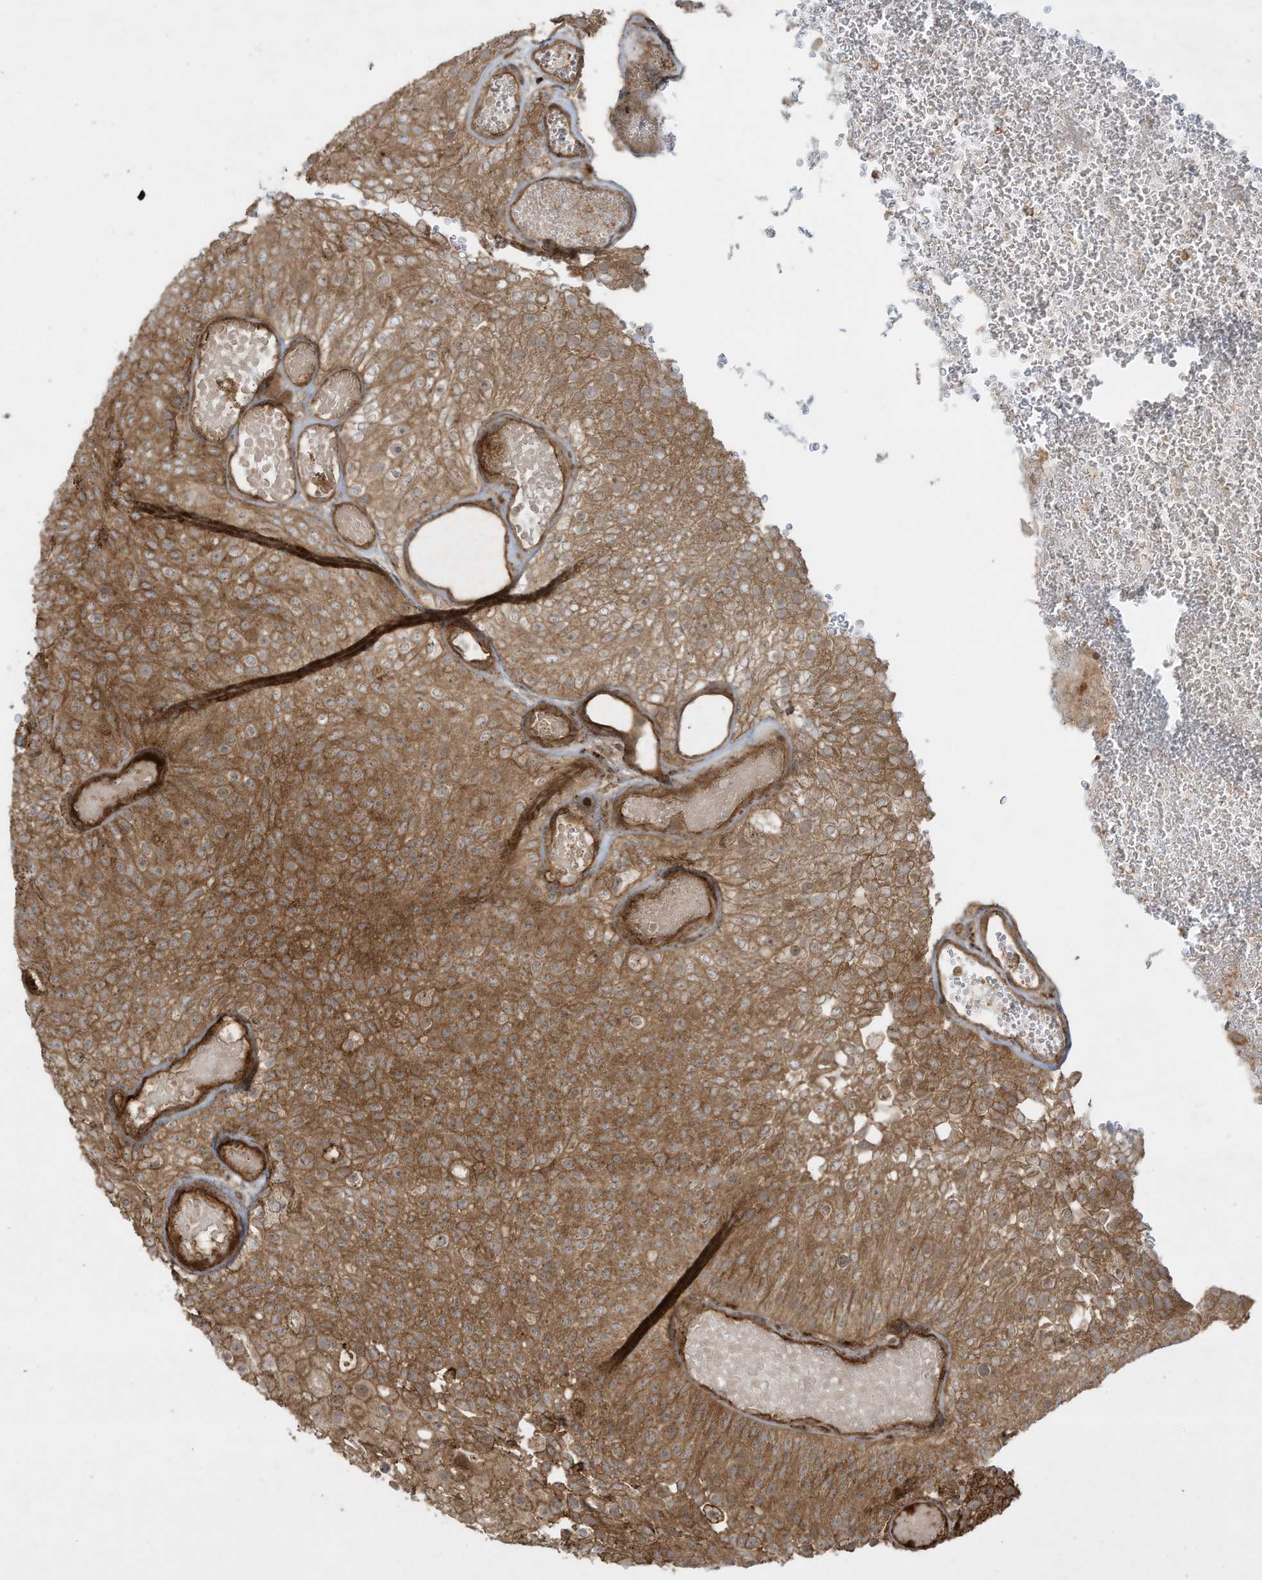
{"staining": {"intensity": "moderate", "quantity": ">75%", "location": "cytoplasmic/membranous"}, "tissue": "urothelial cancer", "cell_type": "Tumor cells", "image_type": "cancer", "snomed": [{"axis": "morphology", "description": "Urothelial carcinoma, Low grade"}, {"axis": "topography", "description": "Urinary bladder"}], "caption": "Protein expression analysis of human urothelial cancer reveals moderate cytoplasmic/membranous staining in about >75% of tumor cells.", "gene": "DDIT4", "patient": {"sex": "male", "age": 78}}